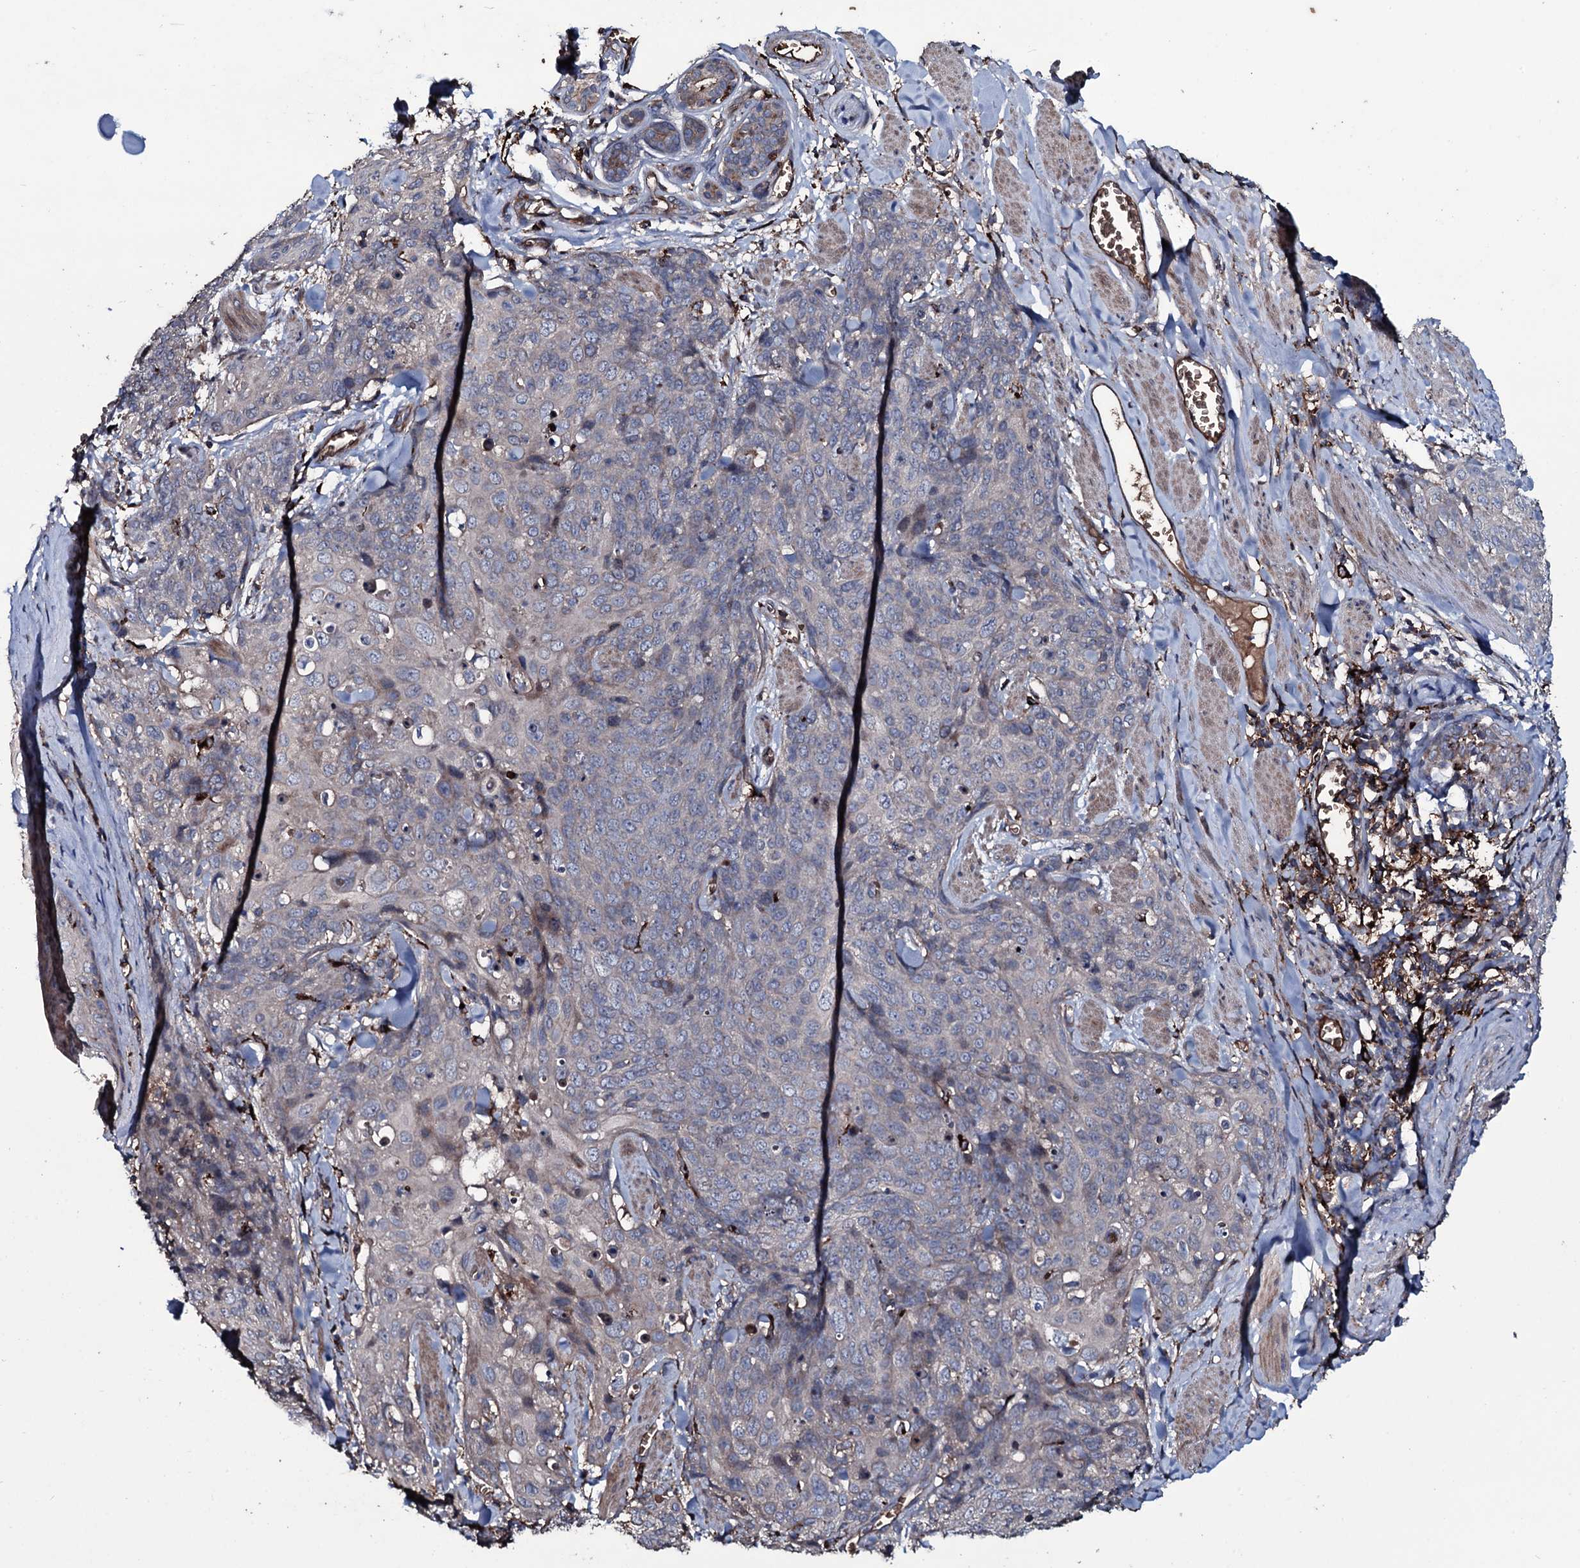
{"staining": {"intensity": "negative", "quantity": "none", "location": "none"}, "tissue": "skin cancer", "cell_type": "Tumor cells", "image_type": "cancer", "snomed": [{"axis": "morphology", "description": "Squamous cell carcinoma, NOS"}, {"axis": "topography", "description": "Skin"}, {"axis": "topography", "description": "Vulva"}], "caption": "DAB (3,3'-diaminobenzidine) immunohistochemical staining of skin cancer shows no significant positivity in tumor cells.", "gene": "ZSWIM8", "patient": {"sex": "female", "age": 85}}